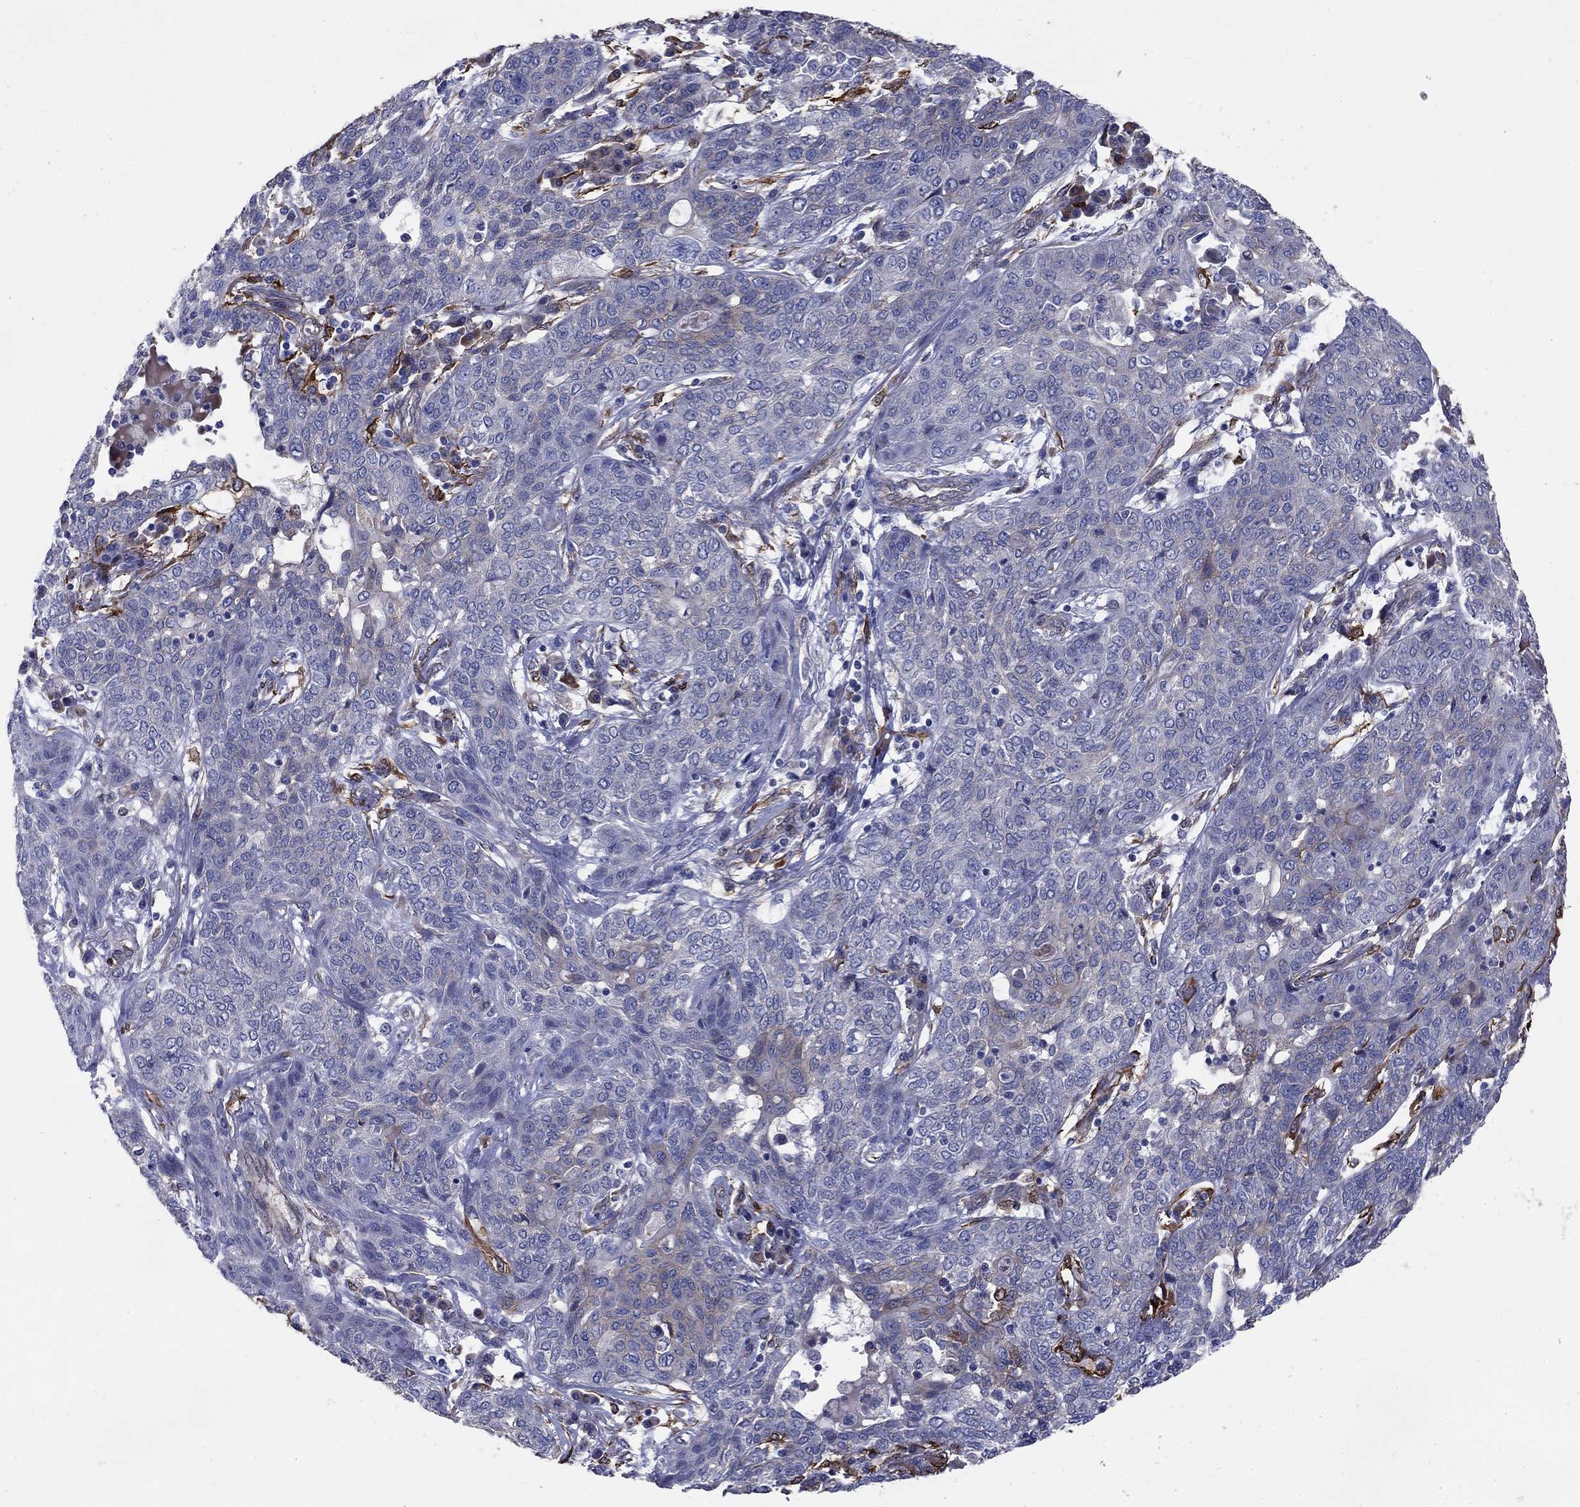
{"staining": {"intensity": "negative", "quantity": "none", "location": "none"}, "tissue": "lung cancer", "cell_type": "Tumor cells", "image_type": "cancer", "snomed": [{"axis": "morphology", "description": "Squamous cell carcinoma, NOS"}, {"axis": "topography", "description": "Lung"}], "caption": "Immunohistochemistry (IHC) micrograph of neoplastic tissue: human lung cancer (squamous cell carcinoma) stained with DAB displays no significant protein staining in tumor cells.", "gene": "EMP2", "patient": {"sex": "female", "age": 70}}